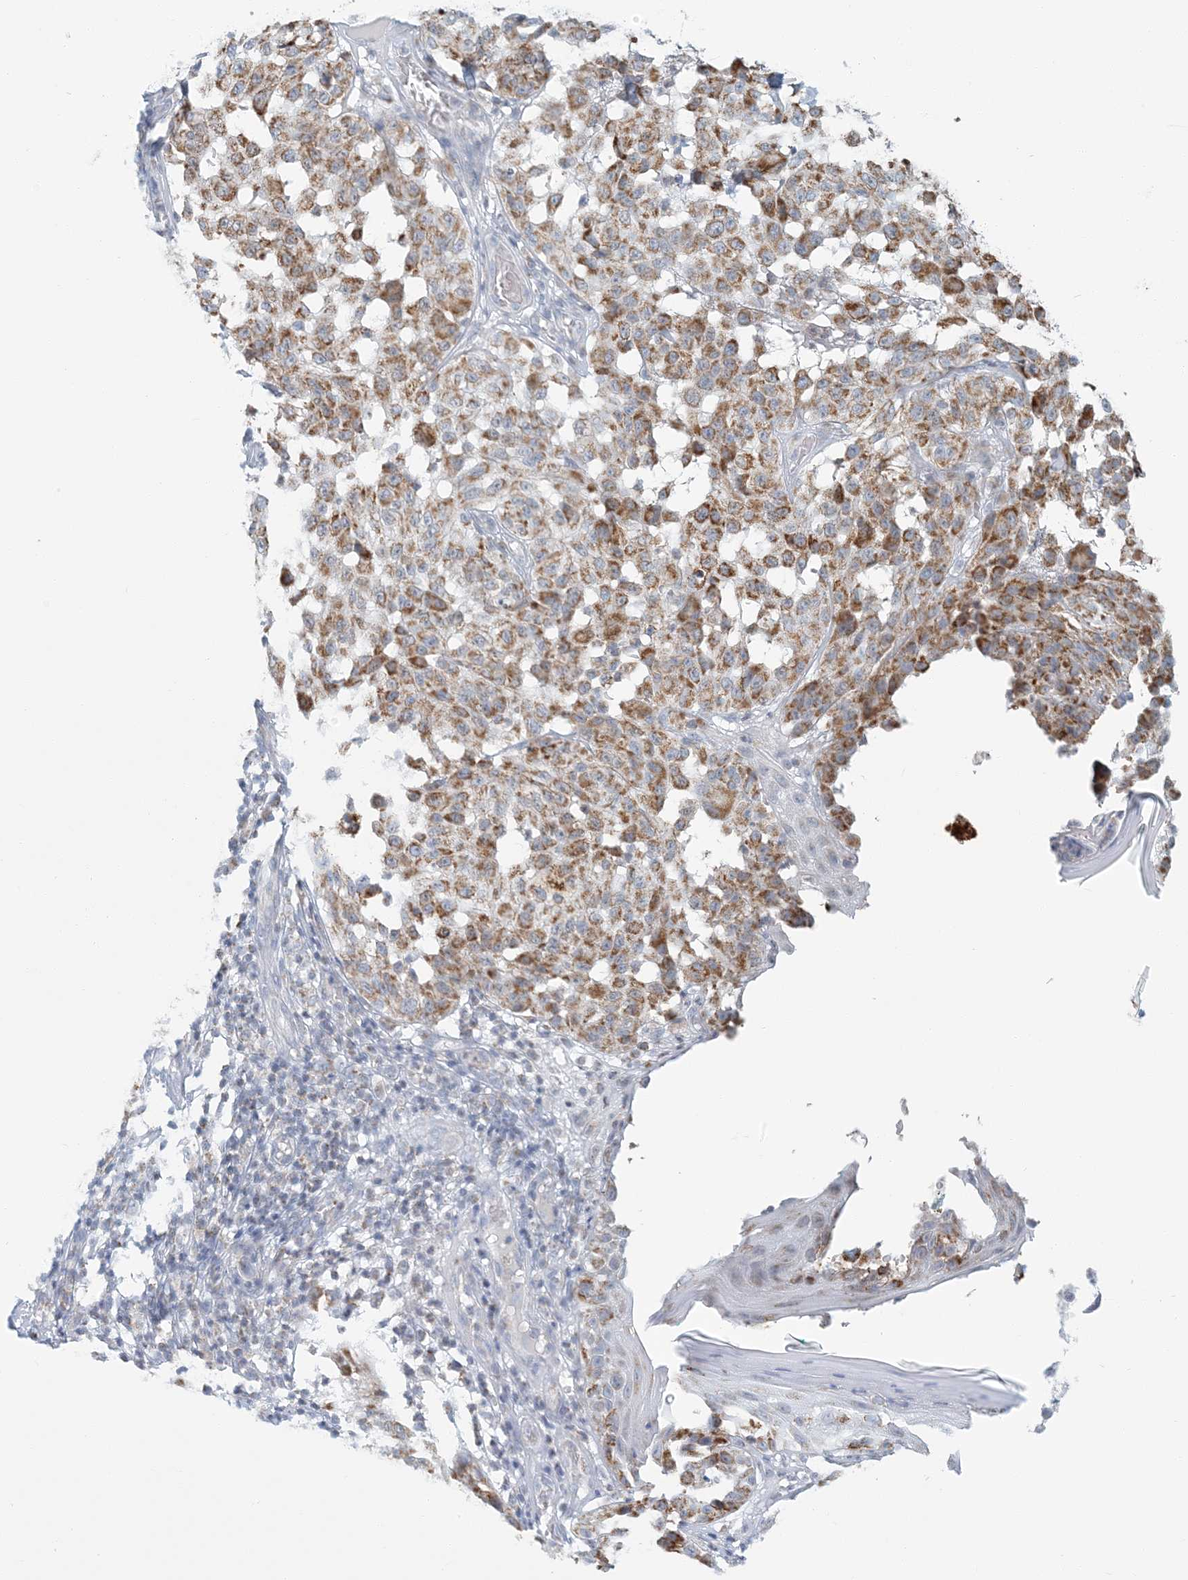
{"staining": {"intensity": "moderate", "quantity": ">75%", "location": "cytoplasmic/membranous"}, "tissue": "melanoma", "cell_type": "Tumor cells", "image_type": "cancer", "snomed": [{"axis": "morphology", "description": "Malignant melanoma, NOS"}, {"axis": "topography", "description": "Skin"}], "caption": "Immunohistochemical staining of human malignant melanoma exhibits moderate cytoplasmic/membranous protein positivity in about >75% of tumor cells.", "gene": "BDH1", "patient": {"sex": "female", "age": 46}}